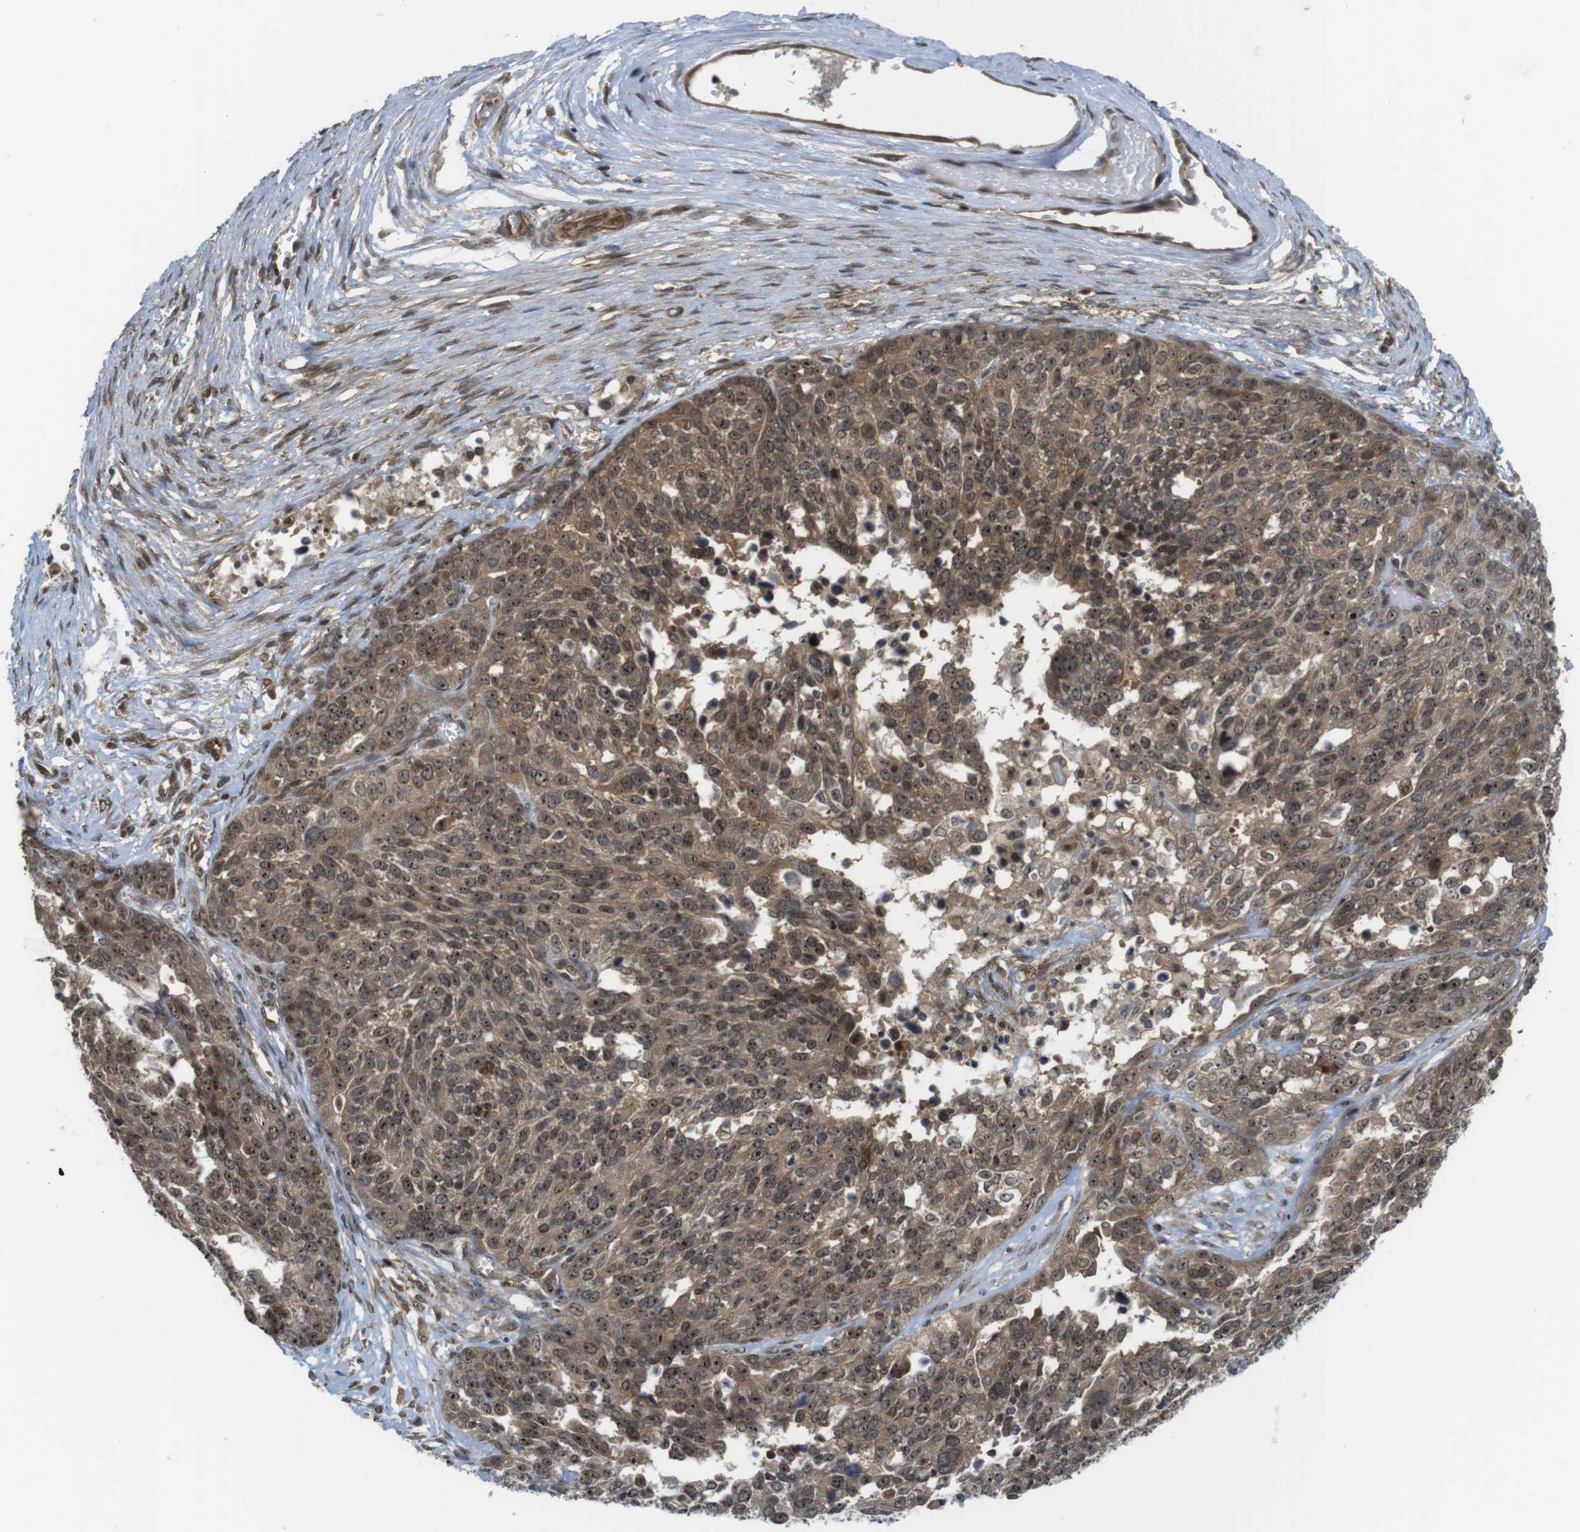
{"staining": {"intensity": "moderate", "quantity": ">75%", "location": "cytoplasmic/membranous,nuclear"}, "tissue": "ovarian cancer", "cell_type": "Tumor cells", "image_type": "cancer", "snomed": [{"axis": "morphology", "description": "Cystadenocarcinoma, serous, NOS"}, {"axis": "topography", "description": "Ovary"}], "caption": "This histopathology image exhibits immunohistochemistry staining of human ovarian serous cystadenocarcinoma, with medium moderate cytoplasmic/membranous and nuclear expression in about >75% of tumor cells.", "gene": "CC2D1A", "patient": {"sex": "female", "age": 44}}